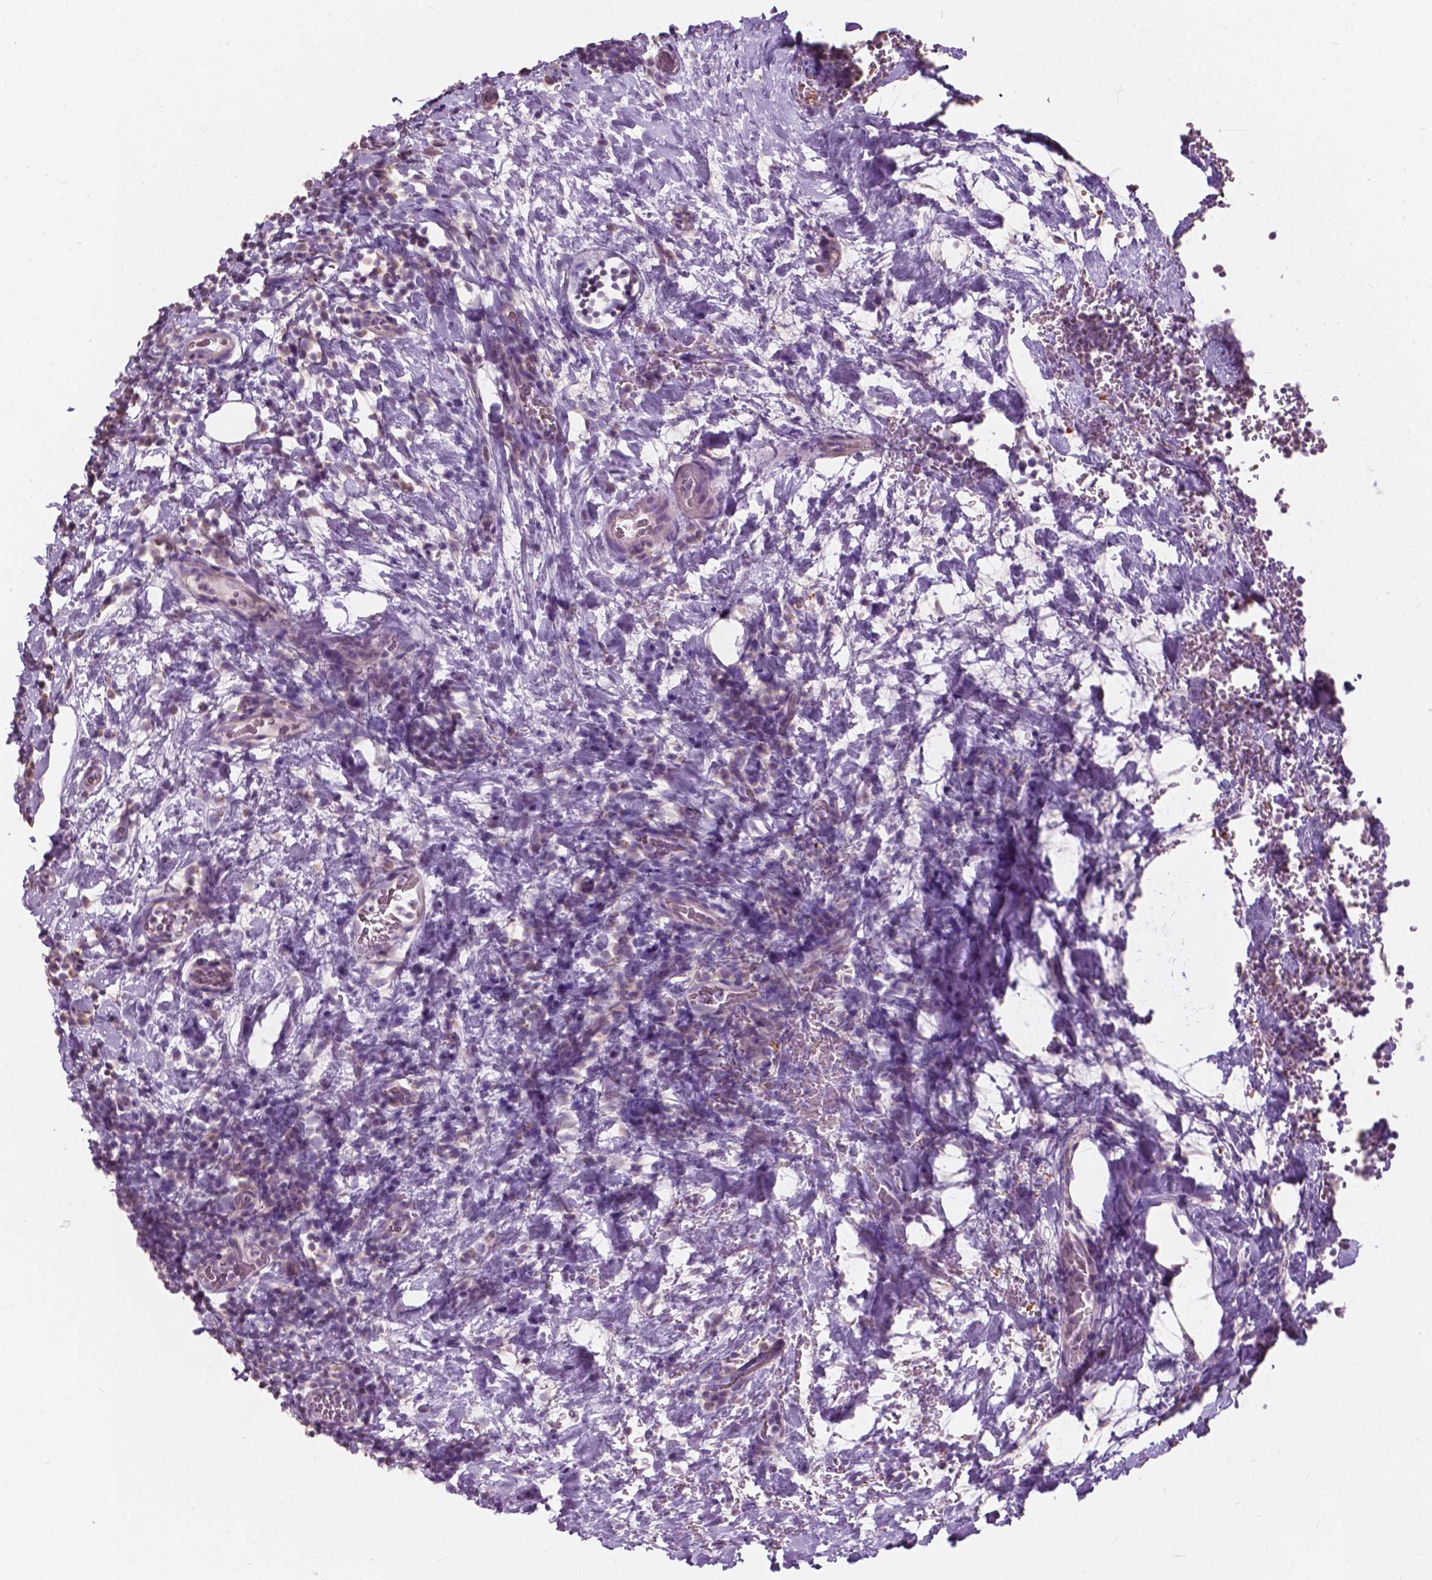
{"staining": {"intensity": "negative", "quantity": "none", "location": "none"}, "tissue": "tonsil", "cell_type": "Germinal center cells", "image_type": "normal", "snomed": [{"axis": "morphology", "description": "Normal tissue, NOS"}, {"axis": "topography", "description": "Tonsil"}], "caption": "High power microscopy histopathology image of an immunohistochemistry (IHC) image of unremarkable tonsil, revealing no significant staining in germinal center cells. (DAB (3,3'-diaminobenzidine) immunohistochemistry, high magnification).", "gene": "NDUFS1", "patient": {"sex": "male", "age": 17}}